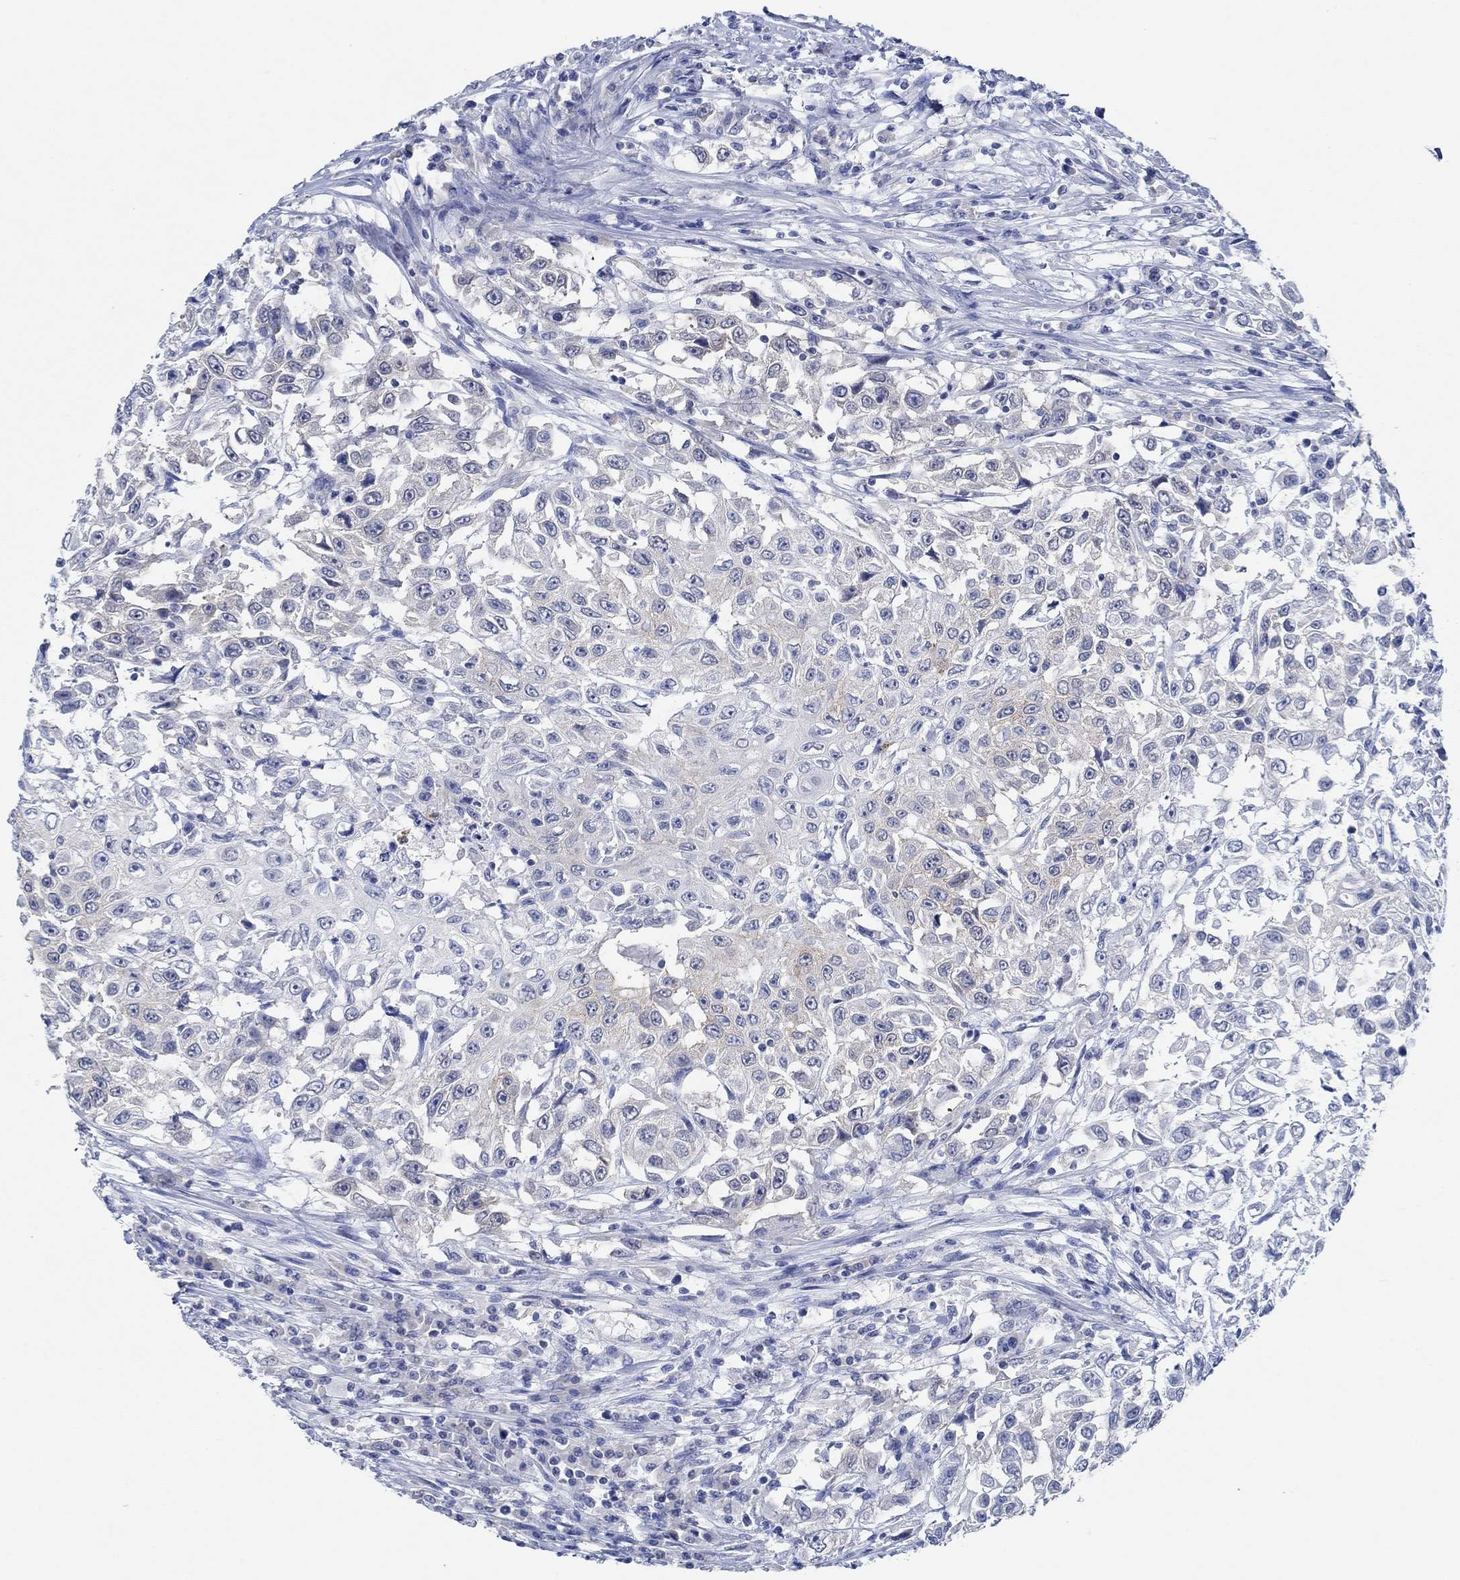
{"staining": {"intensity": "weak", "quantity": "<25%", "location": "cytoplasmic/membranous"}, "tissue": "urothelial cancer", "cell_type": "Tumor cells", "image_type": "cancer", "snomed": [{"axis": "morphology", "description": "Urothelial carcinoma, High grade"}, {"axis": "topography", "description": "Urinary bladder"}], "caption": "Tumor cells are negative for protein expression in human urothelial cancer. (Immunohistochemistry, brightfield microscopy, high magnification).", "gene": "ZNF671", "patient": {"sex": "female", "age": 56}}